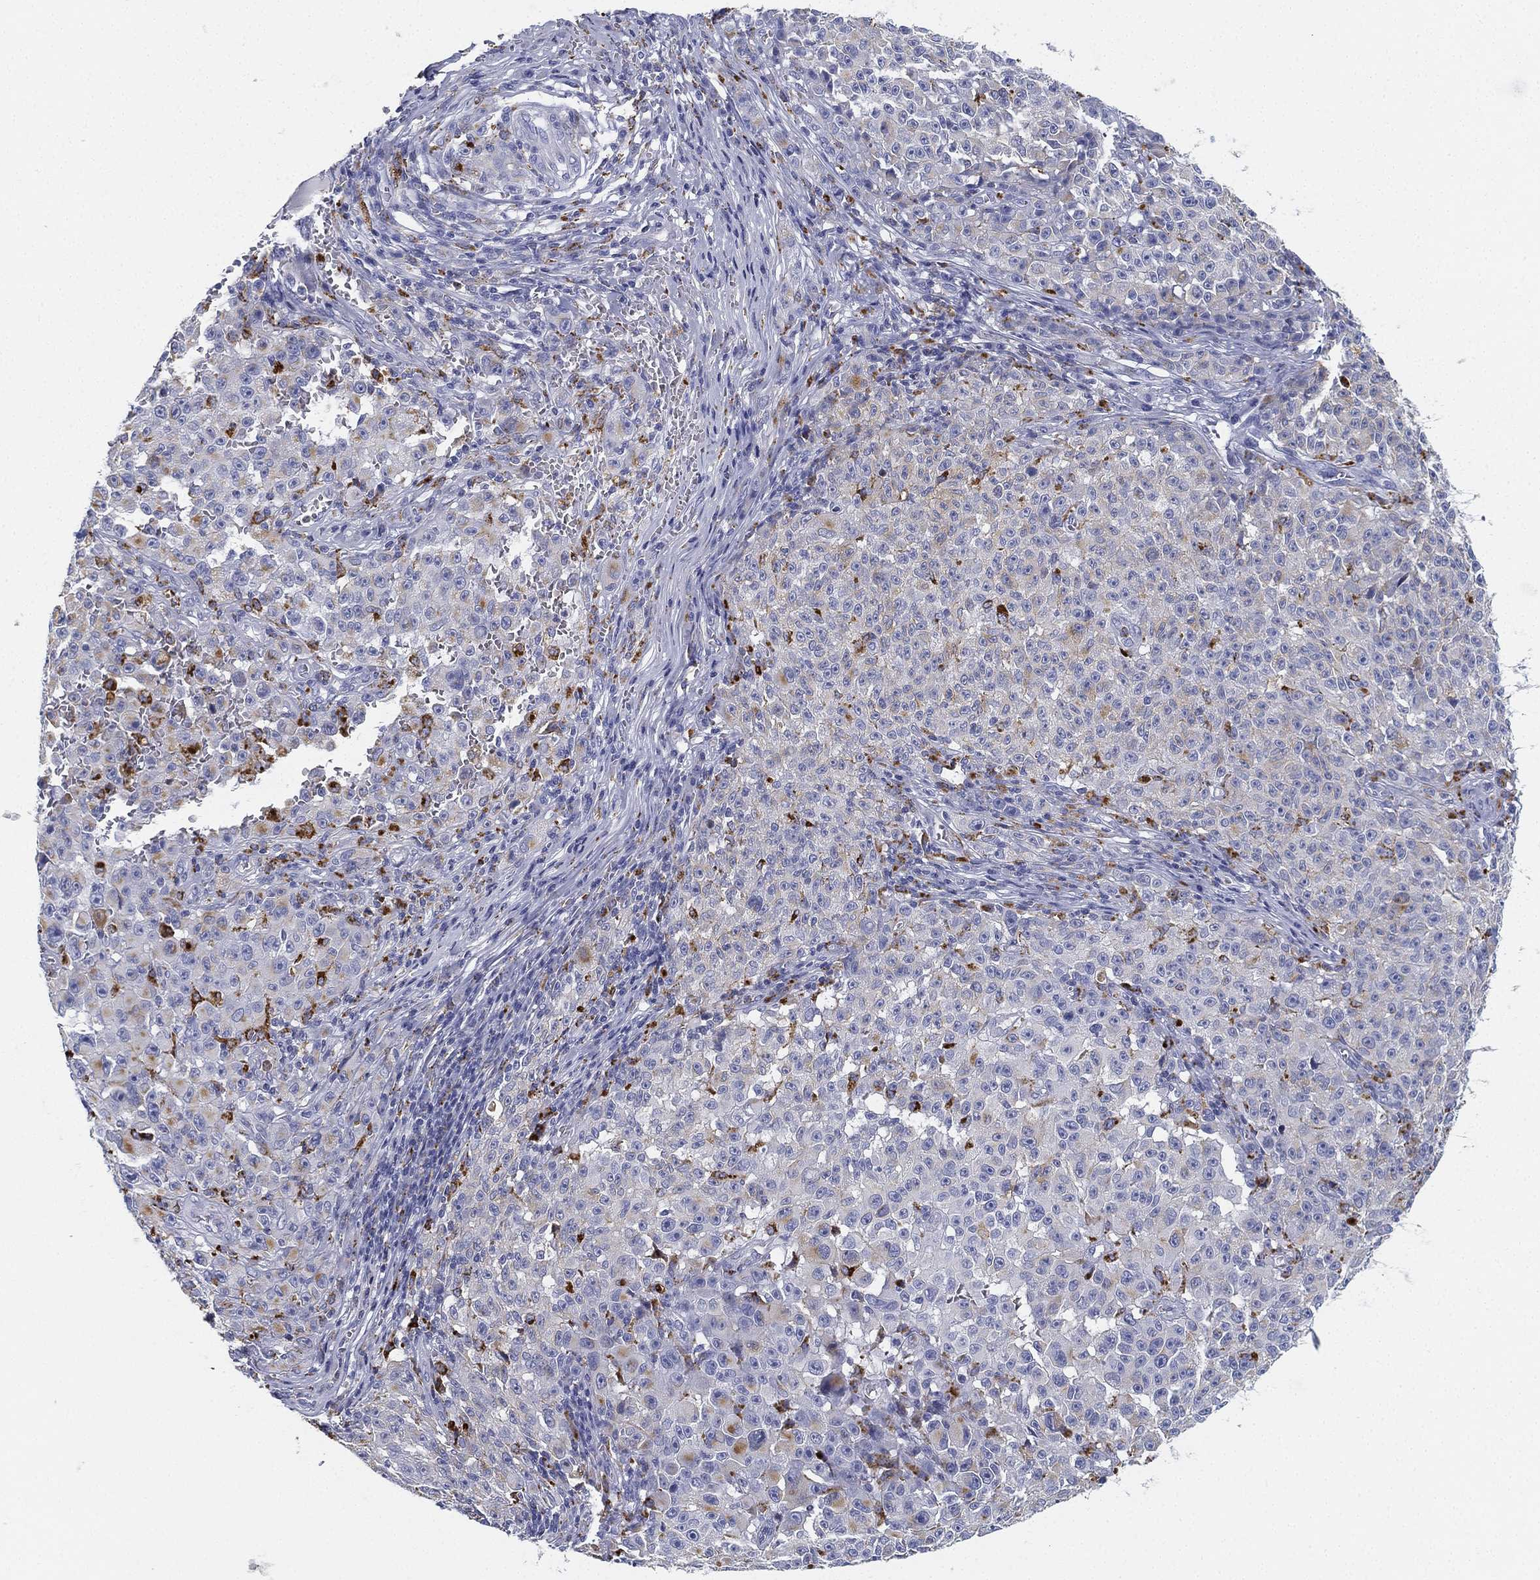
{"staining": {"intensity": "moderate", "quantity": "<25%", "location": "cytoplasmic/membranous"}, "tissue": "melanoma", "cell_type": "Tumor cells", "image_type": "cancer", "snomed": [{"axis": "morphology", "description": "Malignant melanoma, NOS"}, {"axis": "topography", "description": "Skin"}], "caption": "Protein staining of melanoma tissue shows moderate cytoplasmic/membranous expression in approximately <25% of tumor cells.", "gene": "NPC2", "patient": {"sex": "female", "age": 82}}